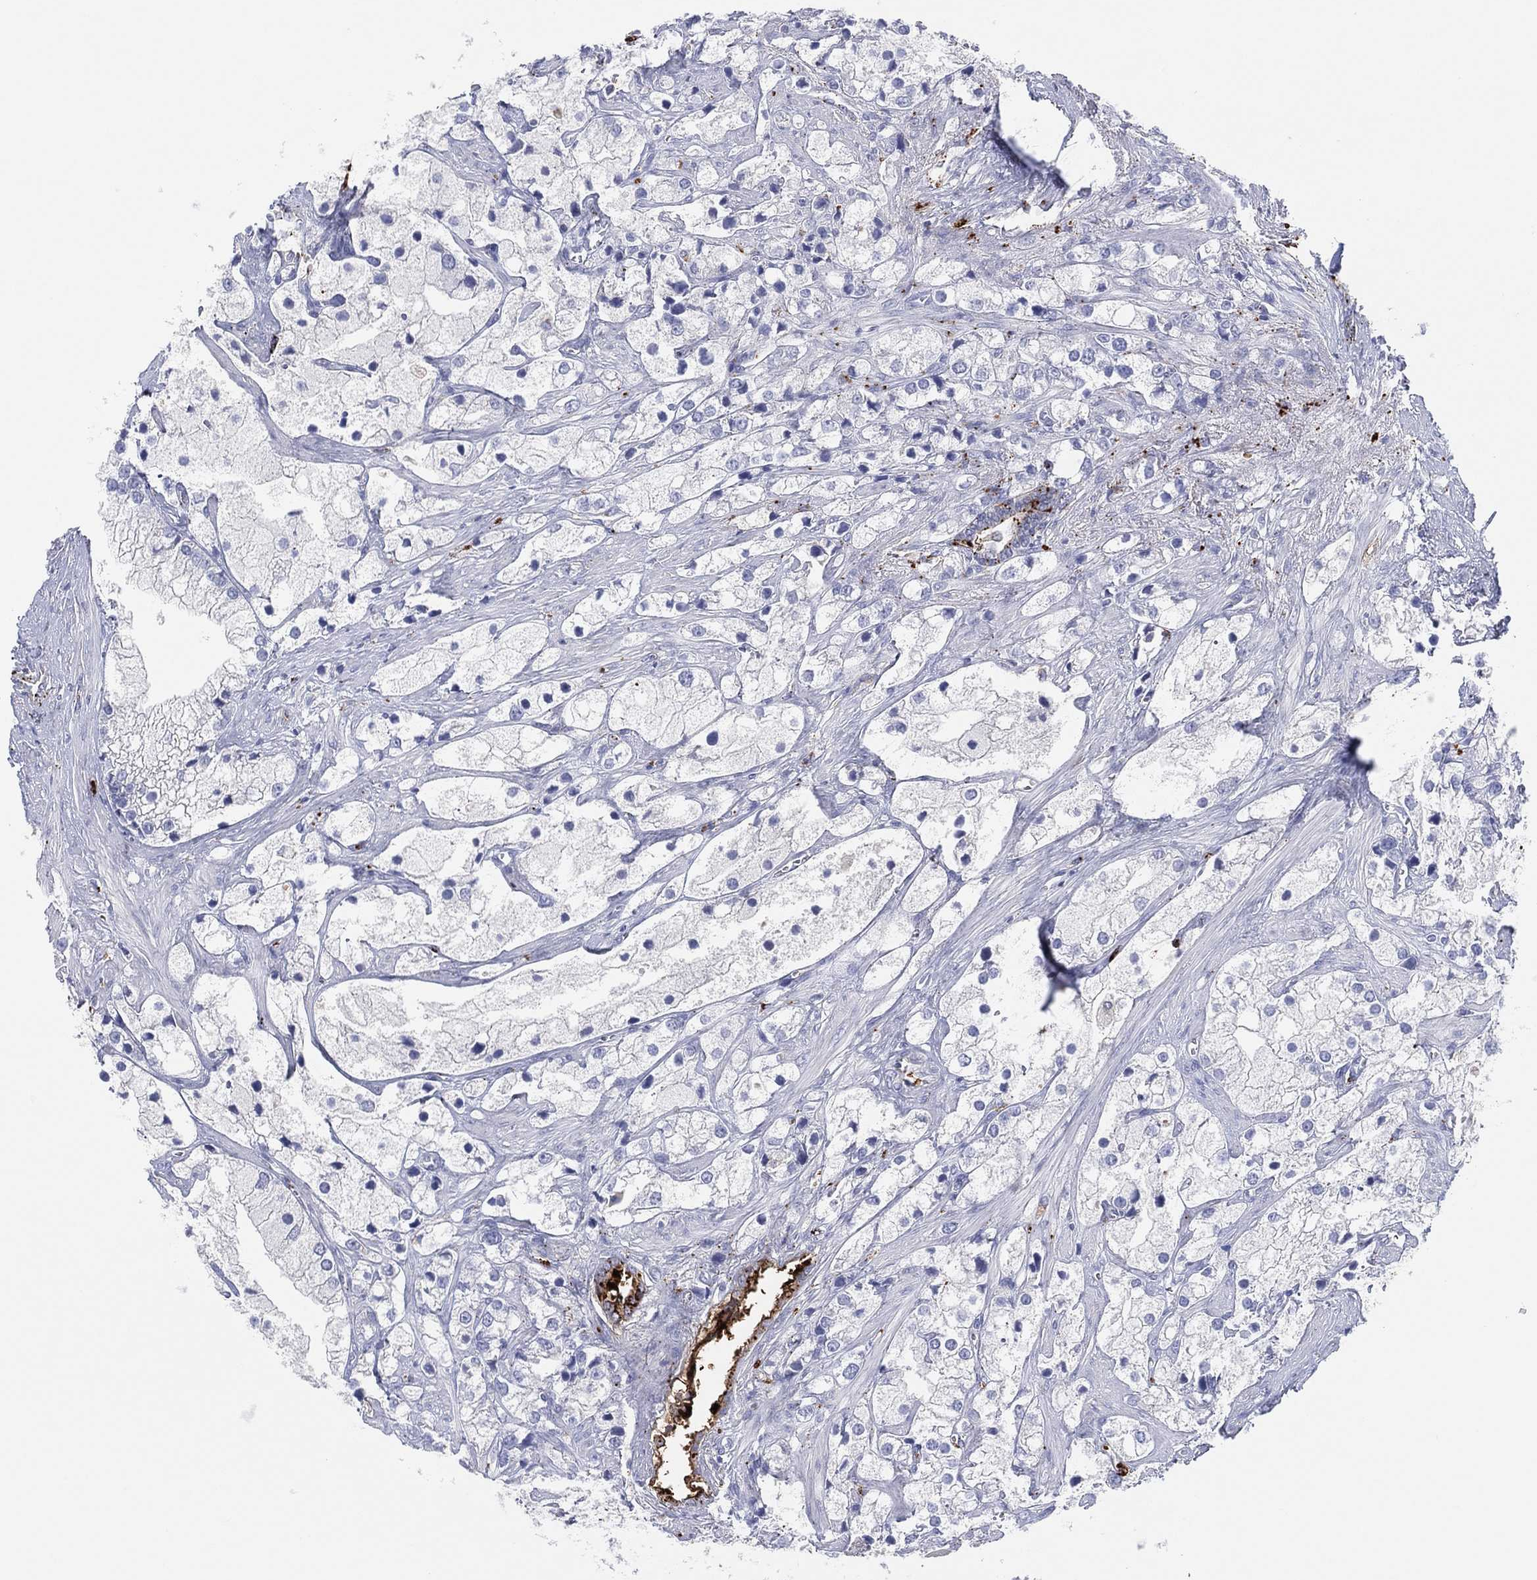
{"staining": {"intensity": "negative", "quantity": "none", "location": "none"}, "tissue": "prostate cancer", "cell_type": "Tumor cells", "image_type": "cancer", "snomed": [{"axis": "morphology", "description": "Adenocarcinoma, NOS"}, {"axis": "topography", "description": "Prostate and seminal vesicle, NOS"}, {"axis": "topography", "description": "Prostate"}], "caption": "Immunohistochemistry (IHC) image of neoplastic tissue: prostate adenocarcinoma stained with DAB (3,3'-diaminobenzidine) exhibits no significant protein staining in tumor cells. Brightfield microscopy of IHC stained with DAB (3,3'-diaminobenzidine) (brown) and hematoxylin (blue), captured at high magnification.", "gene": "PLAC8", "patient": {"sex": "male", "age": 79}}